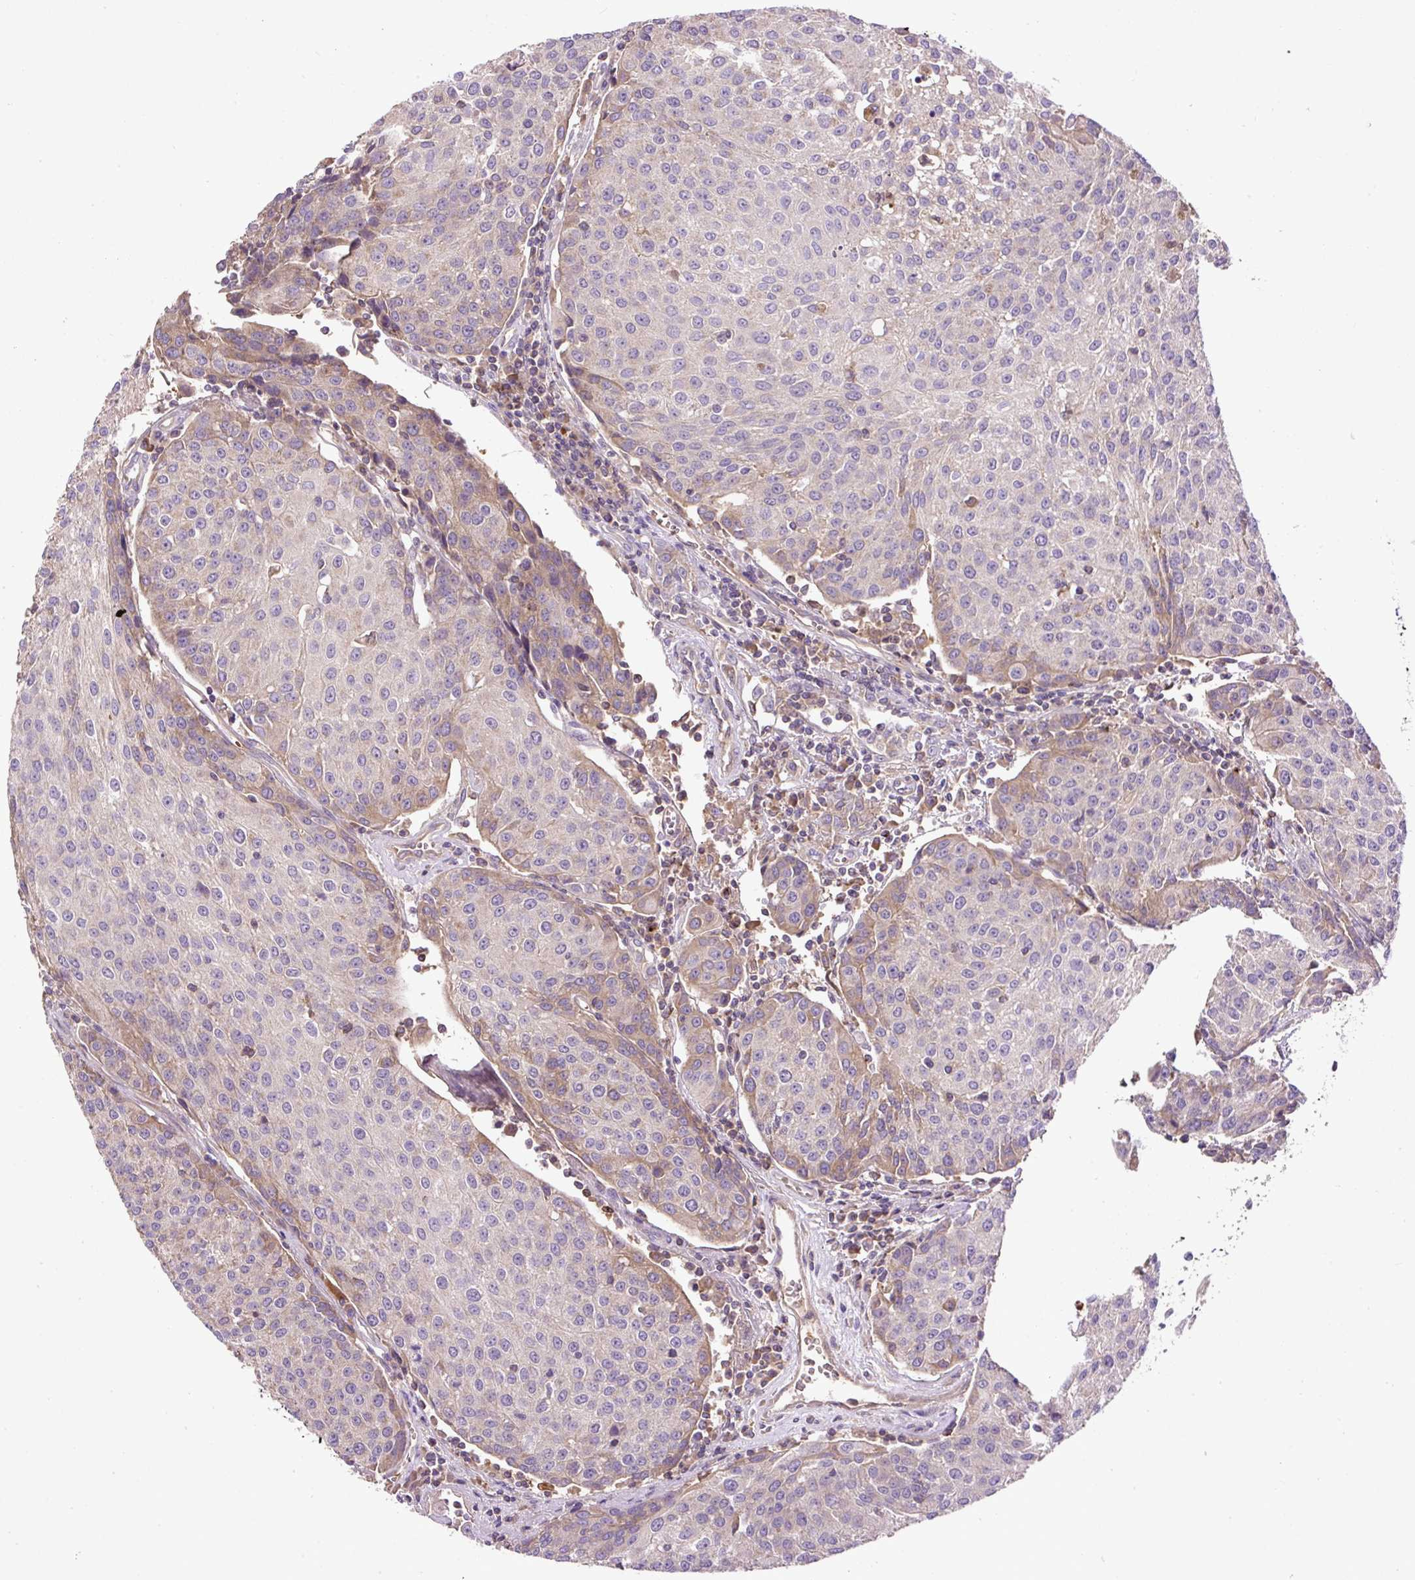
{"staining": {"intensity": "weak", "quantity": "<25%", "location": "cytoplasmic/membranous"}, "tissue": "urothelial cancer", "cell_type": "Tumor cells", "image_type": "cancer", "snomed": [{"axis": "morphology", "description": "Urothelial carcinoma, High grade"}, {"axis": "topography", "description": "Urinary bladder"}], "caption": "Immunohistochemistry (IHC) photomicrograph of urothelial carcinoma (high-grade) stained for a protein (brown), which demonstrates no expression in tumor cells.", "gene": "CXCL13", "patient": {"sex": "female", "age": 85}}